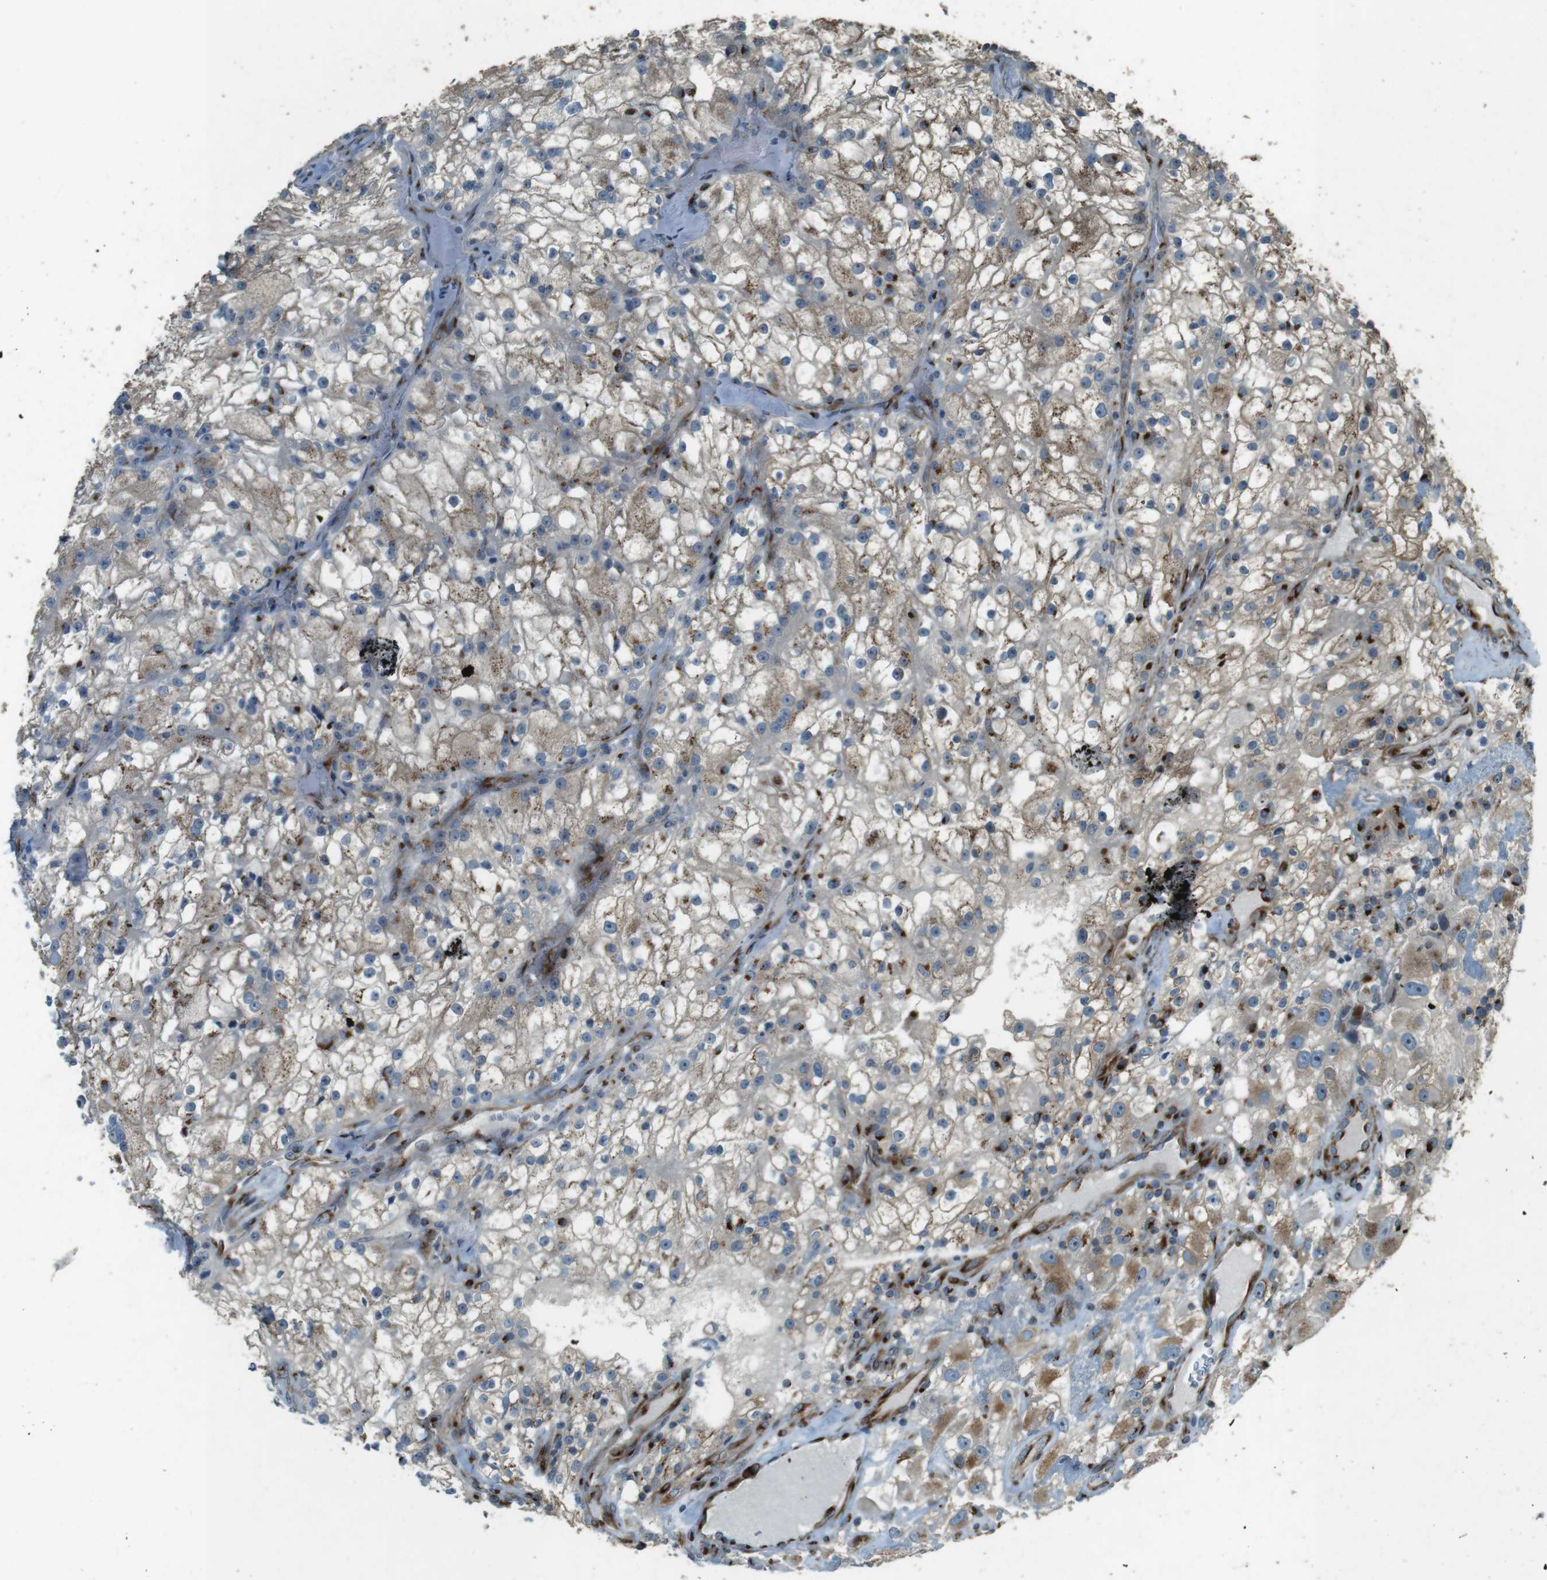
{"staining": {"intensity": "moderate", "quantity": "25%-75%", "location": "cytoplasmic/membranous"}, "tissue": "renal cancer", "cell_type": "Tumor cells", "image_type": "cancer", "snomed": [{"axis": "morphology", "description": "Adenocarcinoma, NOS"}, {"axis": "topography", "description": "Kidney"}], "caption": "Protein expression analysis of renal adenocarcinoma exhibits moderate cytoplasmic/membranous staining in about 25%-75% of tumor cells.", "gene": "TMEM115", "patient": {"sex": "female", "age": 52}}